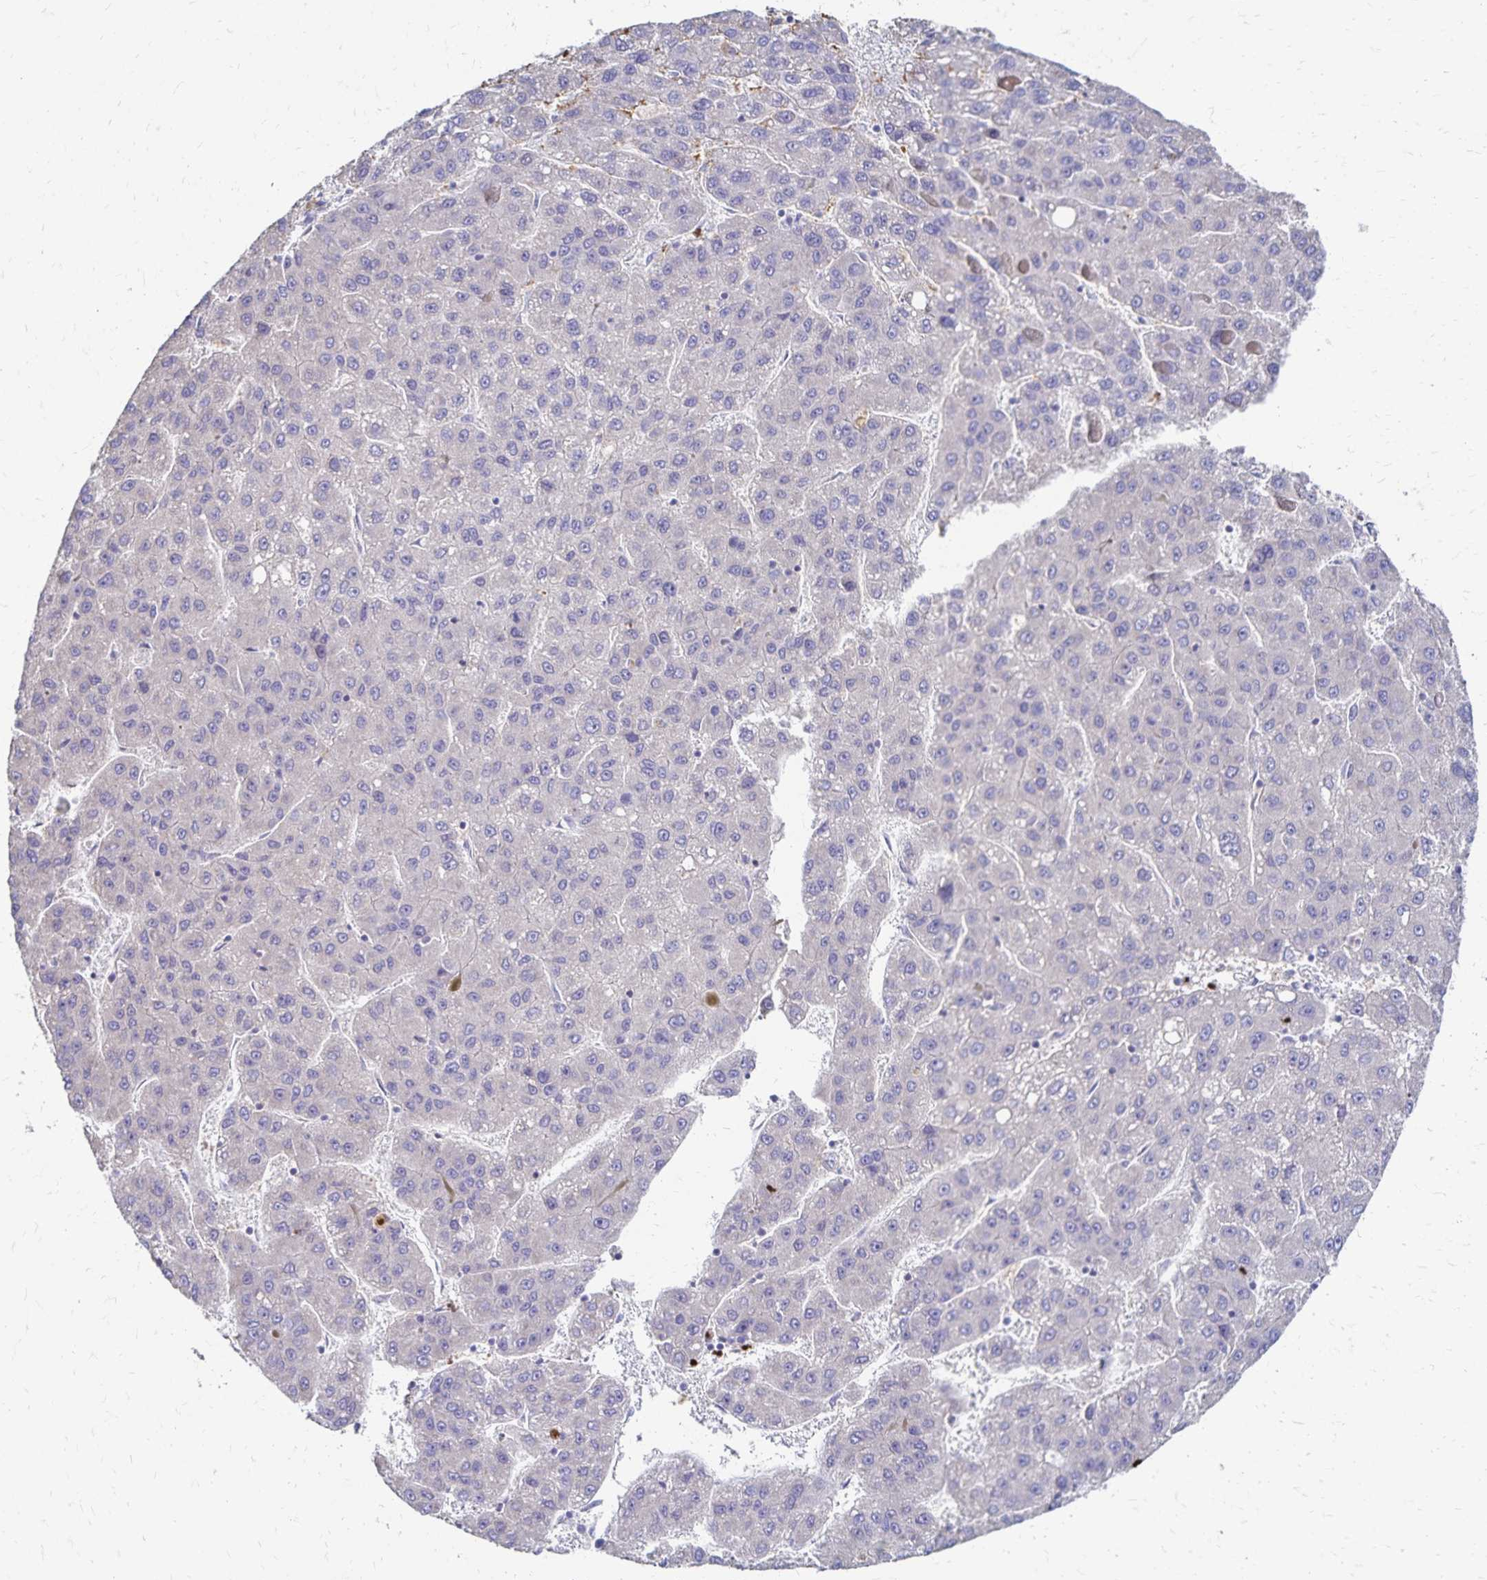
{"staining": {"intensity": "negative", "quantity": "none", "location": "none"}, "tissue": "liver cancer", "cell_type": "Tumor cells", "image_type": "cancer", "snomed": [{"axis": "morphology", "description": "Carcinoma, Hepatocellular, NOS"}, {"axis": "topography", "description": "Liver"}], "caption": "Immunohistochemistry photomicrograph of neoplastic tissue: liver cancer stained with DAB (3,3'-diaminobenzidine) reveals no significant protein staining in tumor cells.", "gene": "PAX5", "patient": {"sex": "female", "age": 82}}